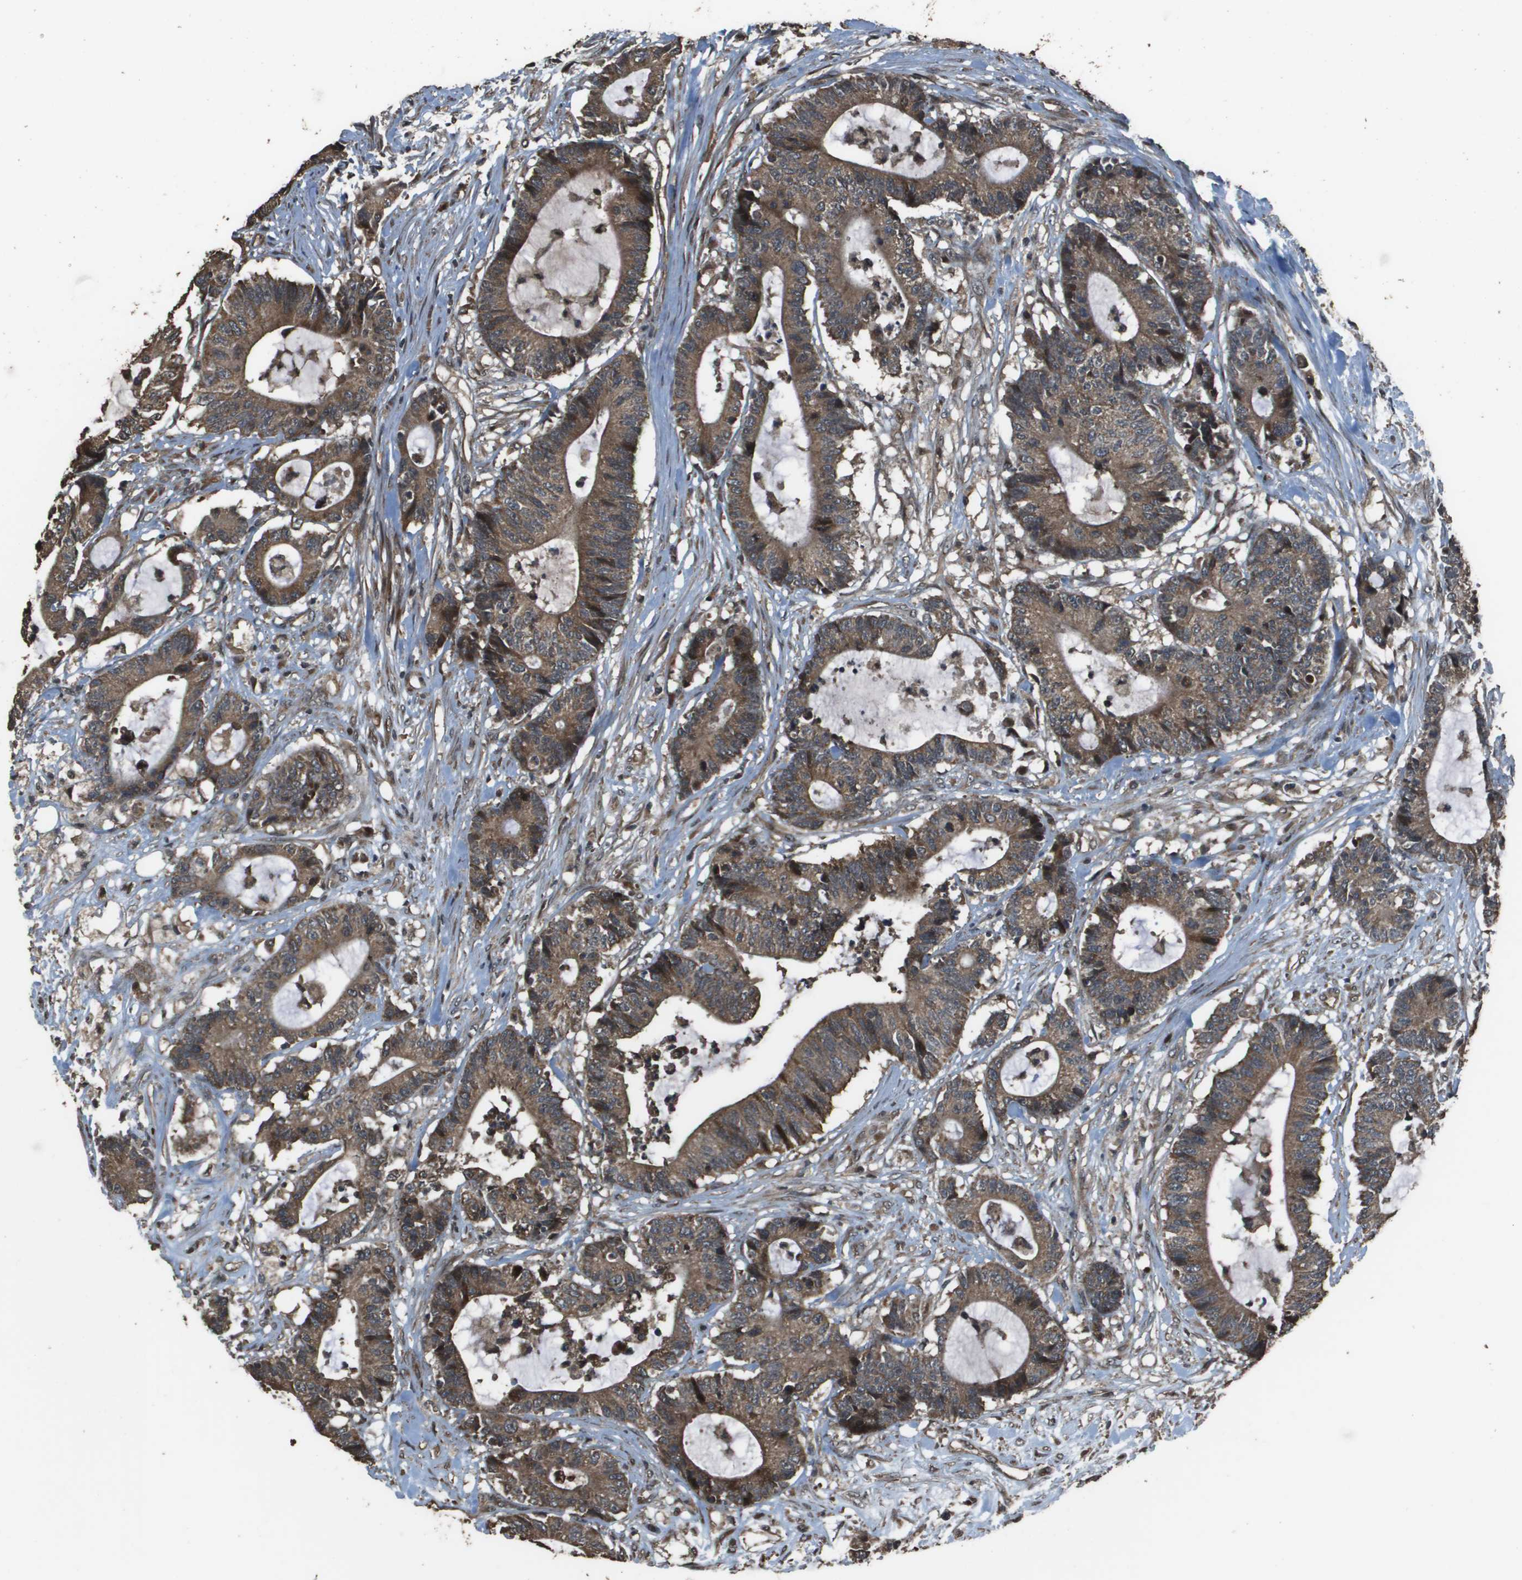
{"staining": {"intensity": "moderate", "quantity": ">75%", "location": "cytoplasmic/membranous"}, "tissue": "colorectal cancer", "cell_type": "Tumor cells", "image_type": "cancer", "snomed": [{"axis": "morphology", "description": "Adenocarcinoma, NOS"}, {"axis": "topography", "description": "Colon"}], "caption": "About >75% of tumor cells in colorectal cancer reveal moderate cytoplasmic/membranous protein expression as visualized by brown immunohistochemical staining.", "gene": "FIG4", "patient": {"sex": "female", "age": 84}}